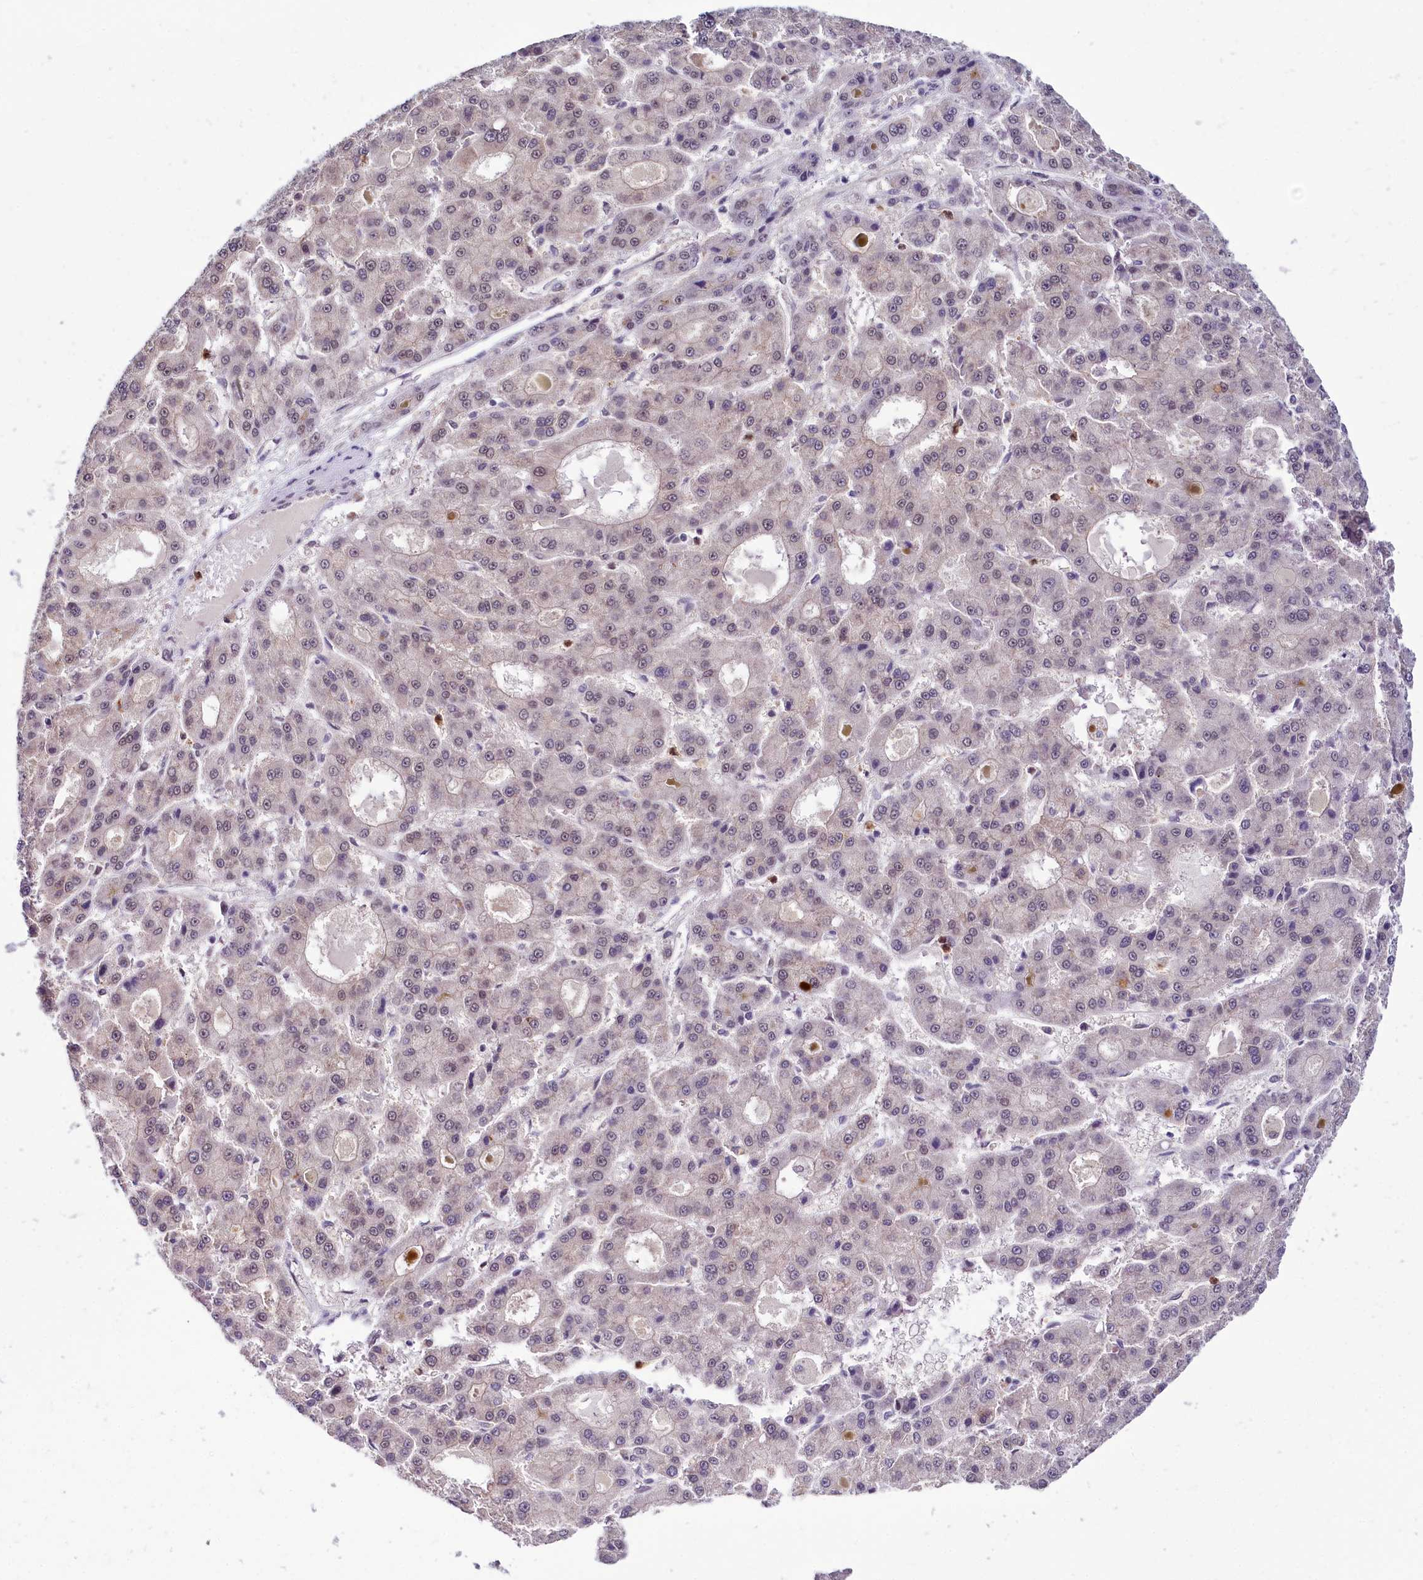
{"staining": {"intensity": "negative", "quantity": "none", "location": "none"}, "tissue": "liver cancer", "cell_type": "Tumor cells", "image_type": "cancer", "snomed": [{"axis": "morphology", "description": "Carcinoma, Hepatocellular, NOS"}, {"axis": "topography", "description": "Liver"}], "caption": "High magnification brightfield microscopy of liver cancer stained with DAB (3,3'-diaminobenzidine) (brown) and counterstained with hematoxylin (blue): tumor cells show no significant positivity.", "gene": "SCAF11", "patient": {"sex": "male", "age": 70}}